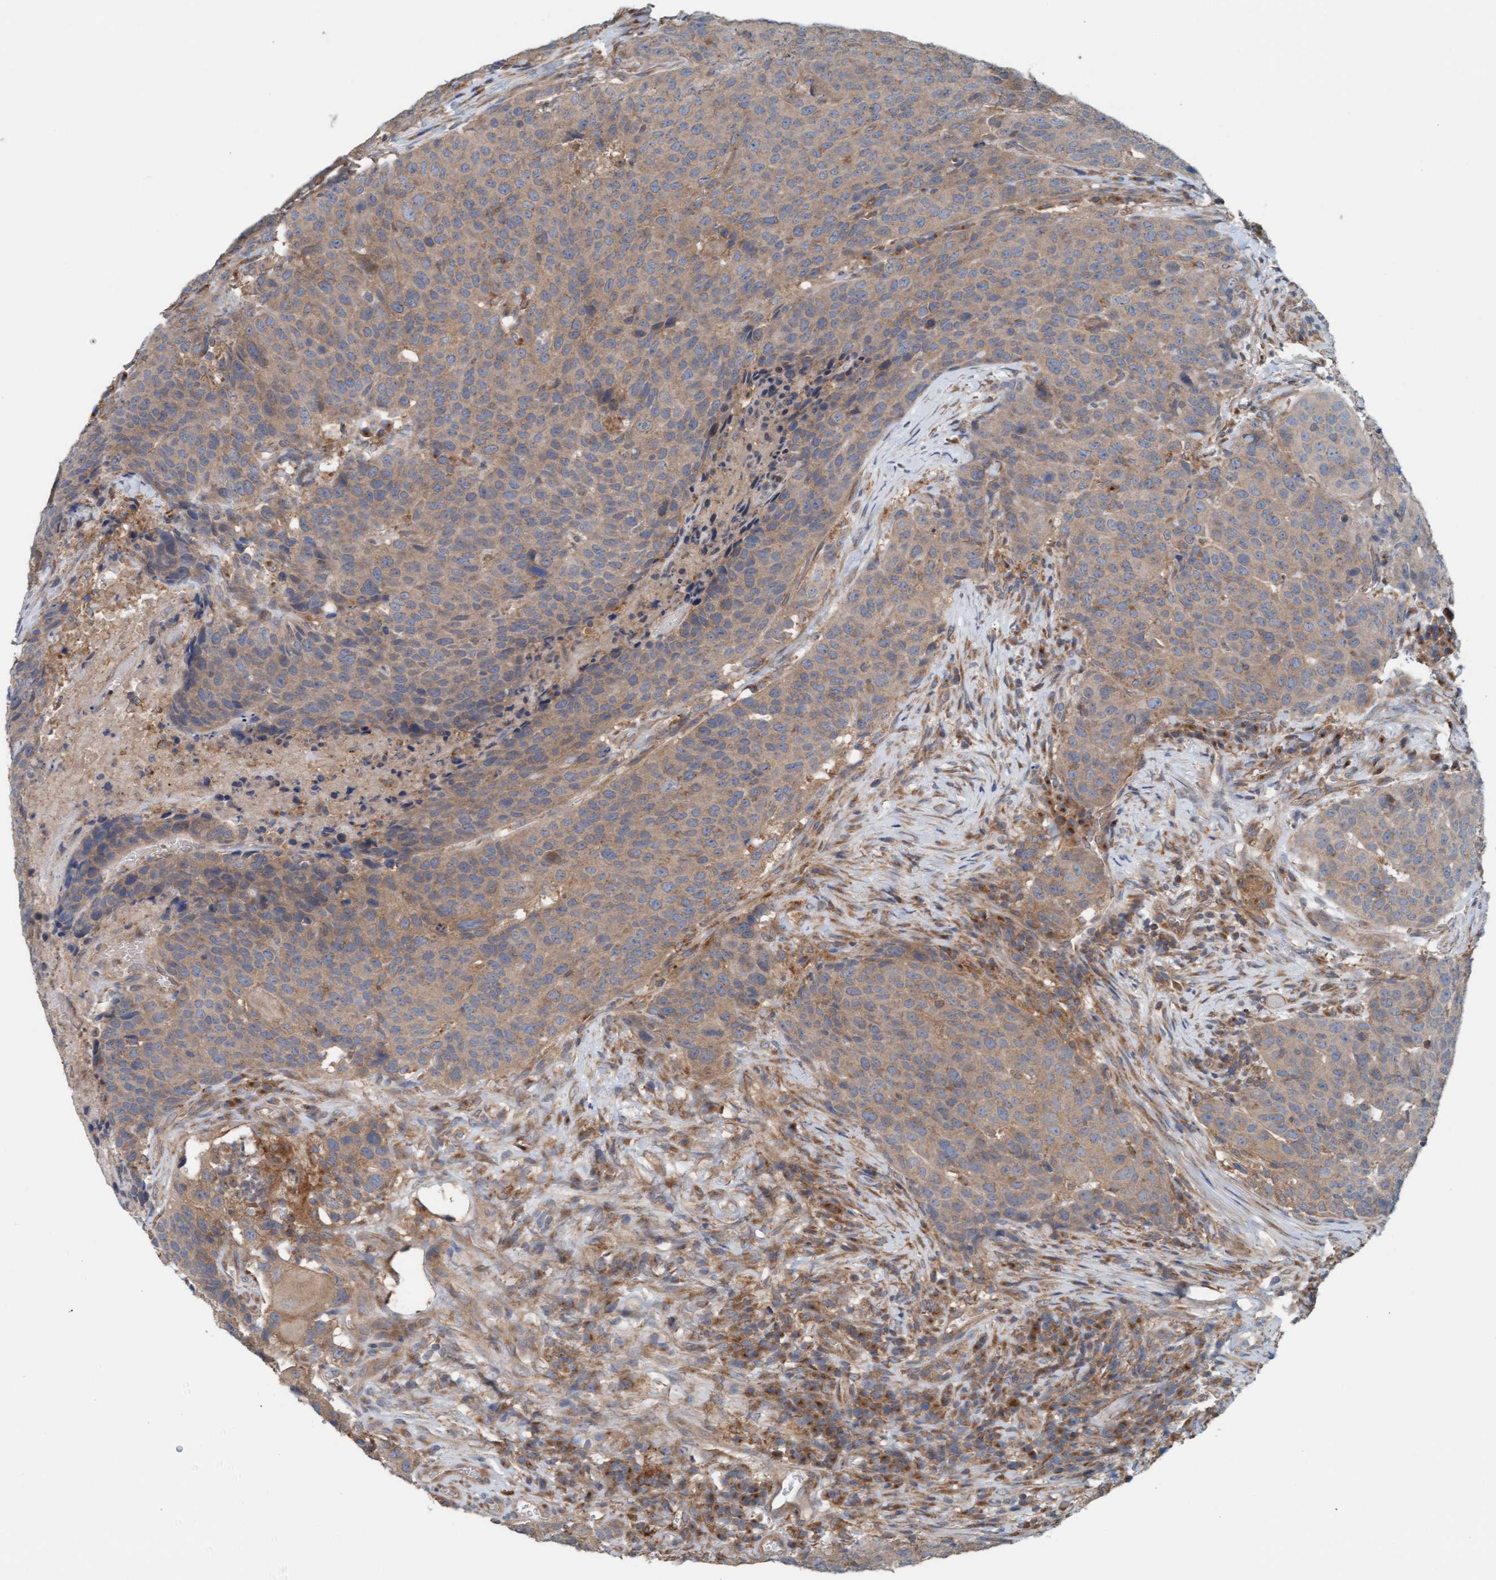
{"staining": {"intensity": "weak", "quantity": "25%-75%", "location": "cytoplasmic/membranous"}, "tissue": "head and neck cancer", "cell_type": "Tumor cells", "image_type": "cancer", "snomed": [{"axis": "morphology", "description": "Squamous cell carcinoma, NOS"}, {"axis": "topography", "description": "Head-Neck"}], "caption": "Squamous cell carcinoma (head and neck) tissue exhibits weak cytoplasmic/membranous staining in about 25%-75% of tumor cells", "gene": "UBAP1", "patient": {"sex": "male", "age": 66}}